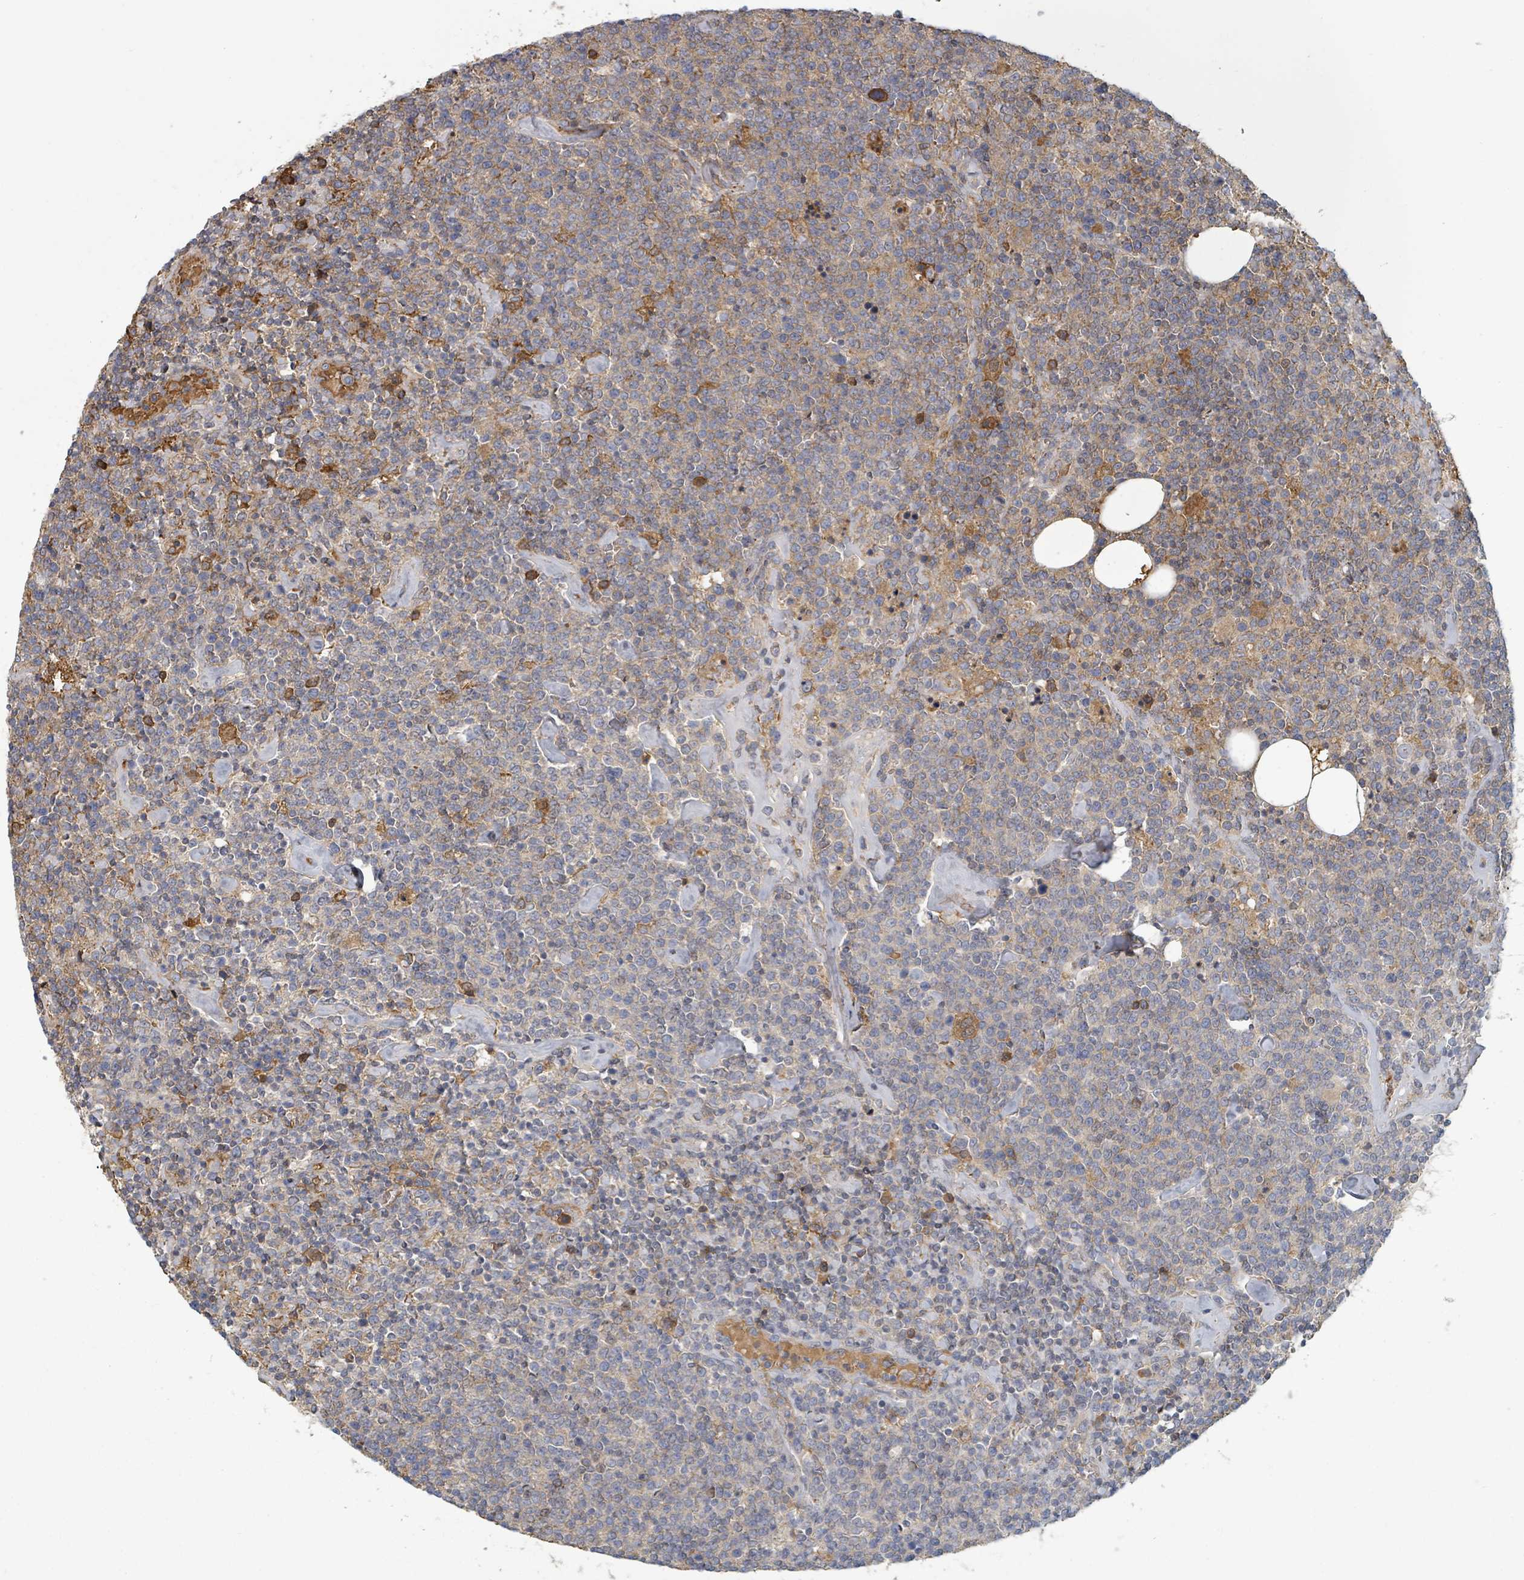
{"staining": {"intensity": "weak", "quantity": "<25%", "location": "cytoplasmic/membranous"}, "tissue": "lymphoma", "cell_type": "Tumor cells", "image_type": "cancer", "snomed": [{"axis": "morphology", "description": "Malignant lymphoma, non-Hodgkin's type, High grade"}, {"axis": "topography", "description": "Lymph node"}], "caption": "Tumor cells show no significant protein staining in high-grade malignant lymphoma, non-Hodgkin's type.", "gene": "GABBR1", "patient": {"sex": "male", "age": 61}}